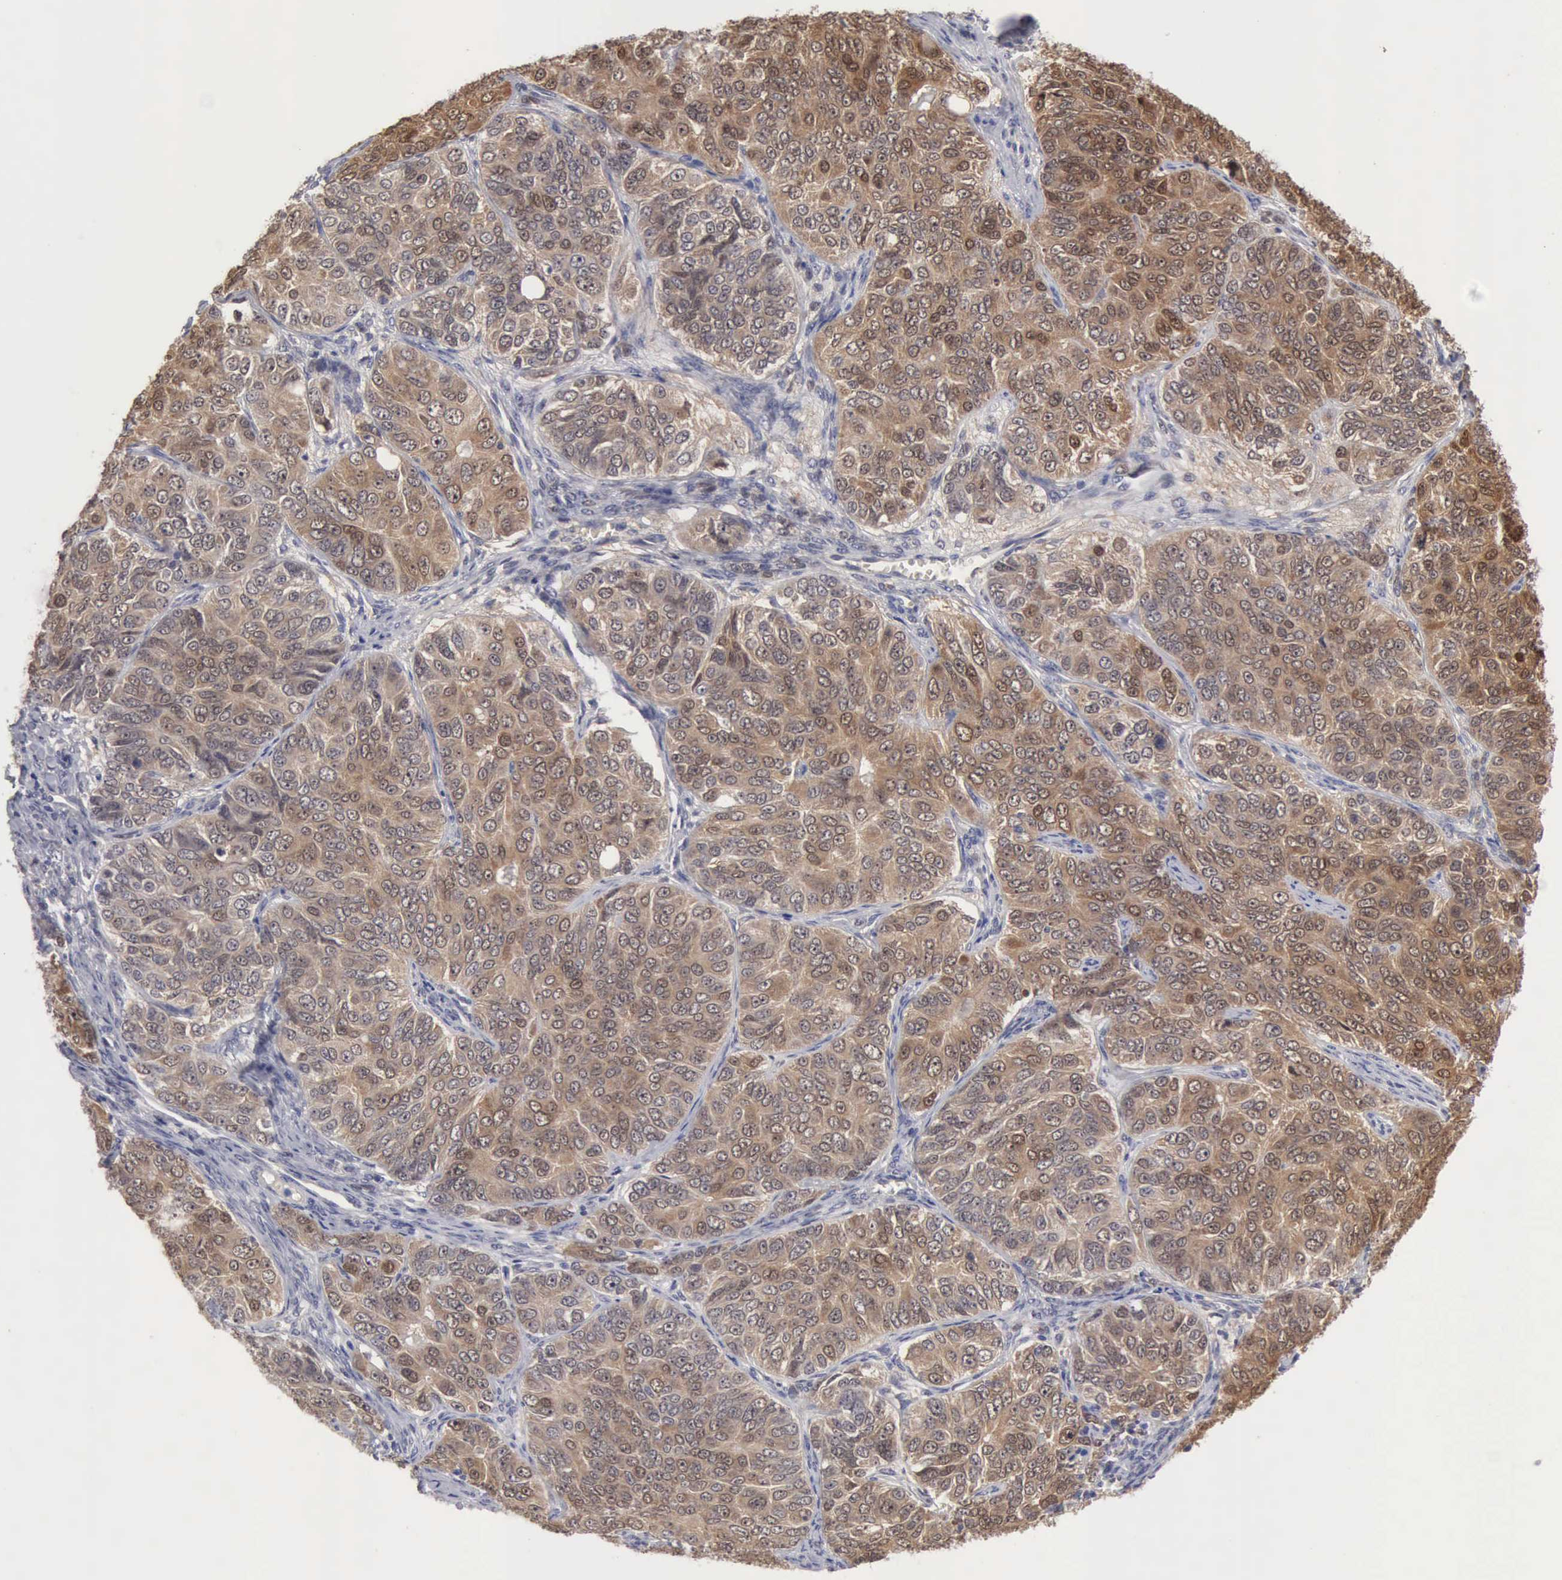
{"staining": {"intensity": "moderate", "quantity": ">75%", "location": "cytoplasmic/membranous,nuclear"}, "tissue": "ovarian cancer", "cell_type": "Tumor cells", "image_type": "cancer", "snomed": [{"axis": "morphology", "description": "Carcinoma, endometroid"}, {"axis": "topography", "description": "Ovary"}], "caption": "Immunohistochemical staining of human ovarian cancer (endometroid carcinoma) exhibits medium levels of moderate cytoplasmic/membranous and nuclear protein positivity in approximately >75% of tumor cells.", "gene": "PTGR2", "patient": {"sex": "female", "age": 51}}